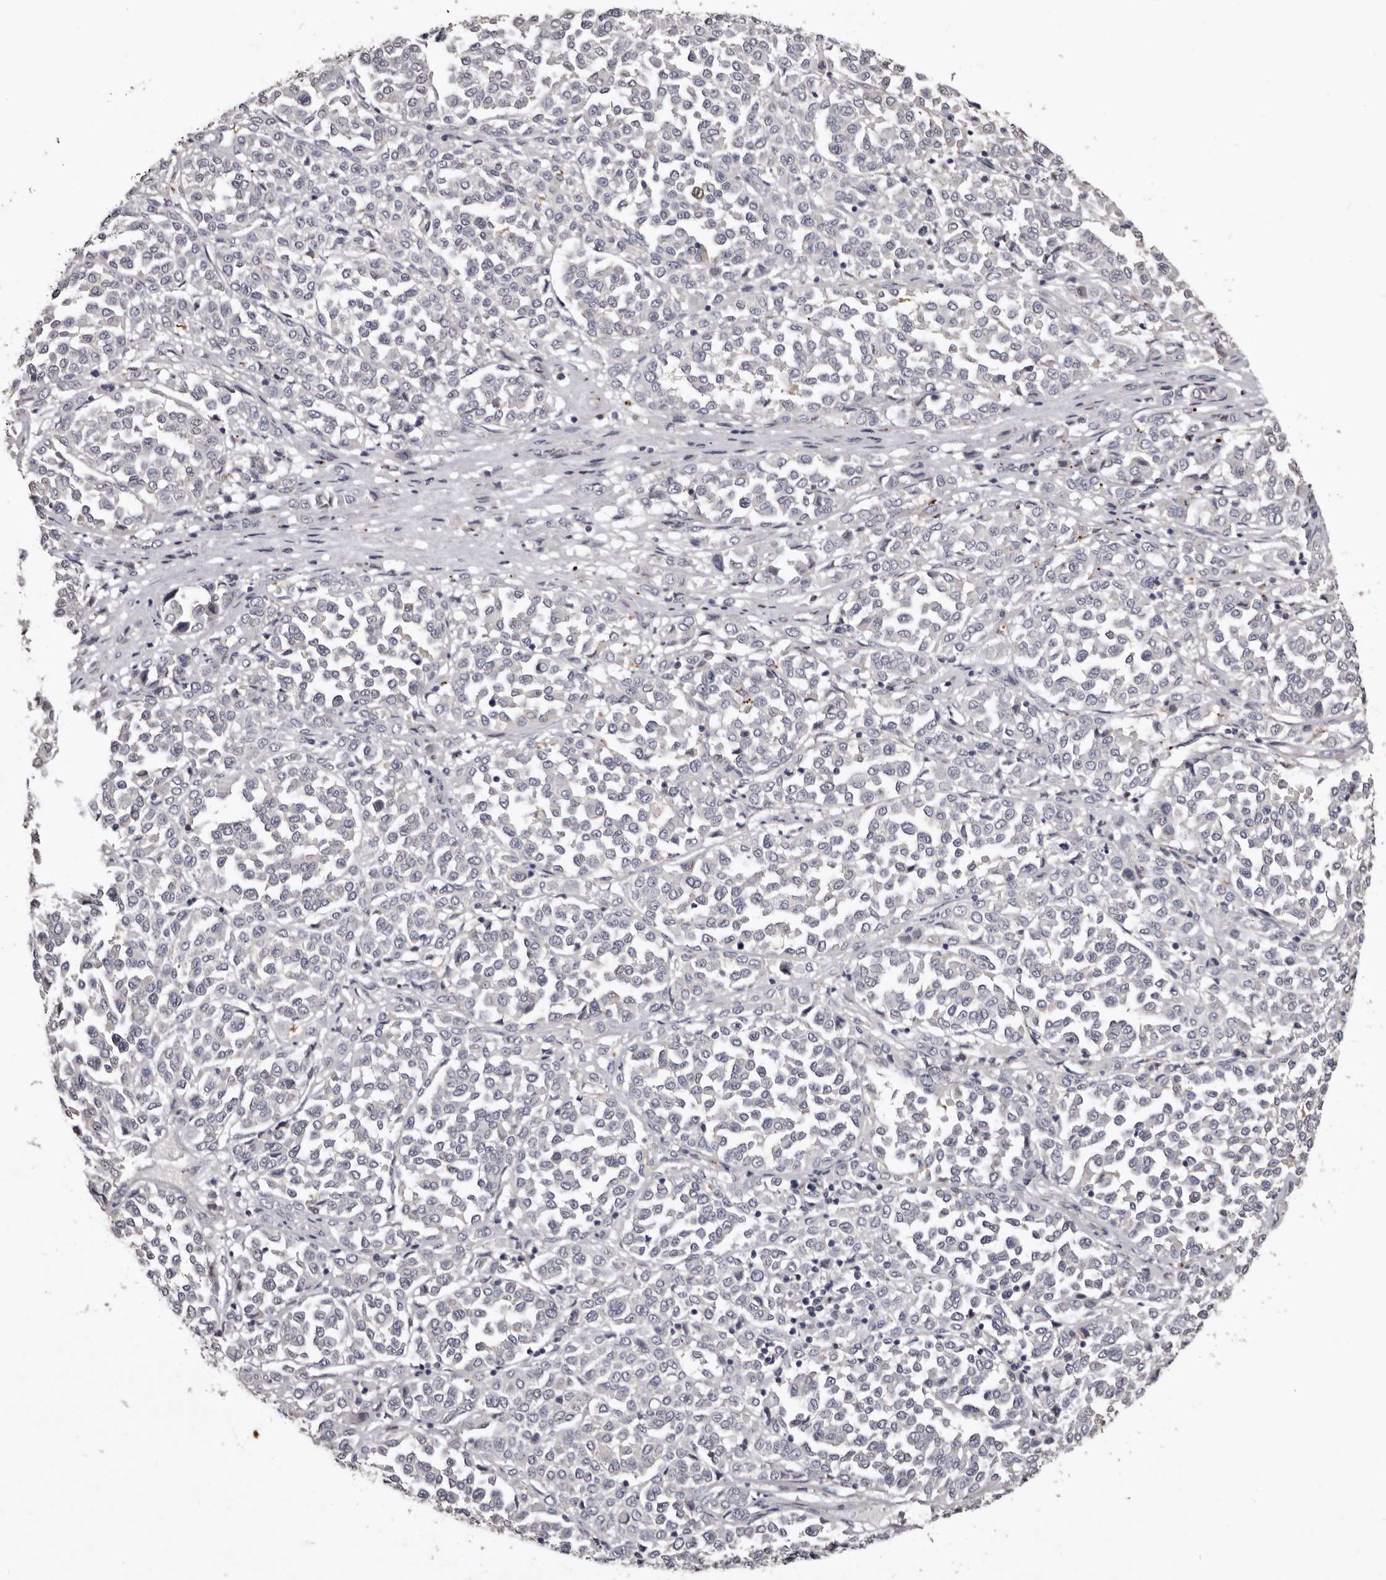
{"staining": {"intensity": "negative", "quantity": "none", "location": "none"}, "tissue": "melanoma", "cell_type": "Tumor cells", "image_type": "cancer", "snomed": [{"axis": "morphology", "description": "Malignant melanoma, Metastatic site"}, {"axis": "topography", "description": "Pancreas"}], "caption": "This is an immunohistochemistry (IHC) histopathology image of melanoma. There is no expression in tumor cells.", "gene": "SLC10A4", "patient": {"sex": "female", "age": 30}}